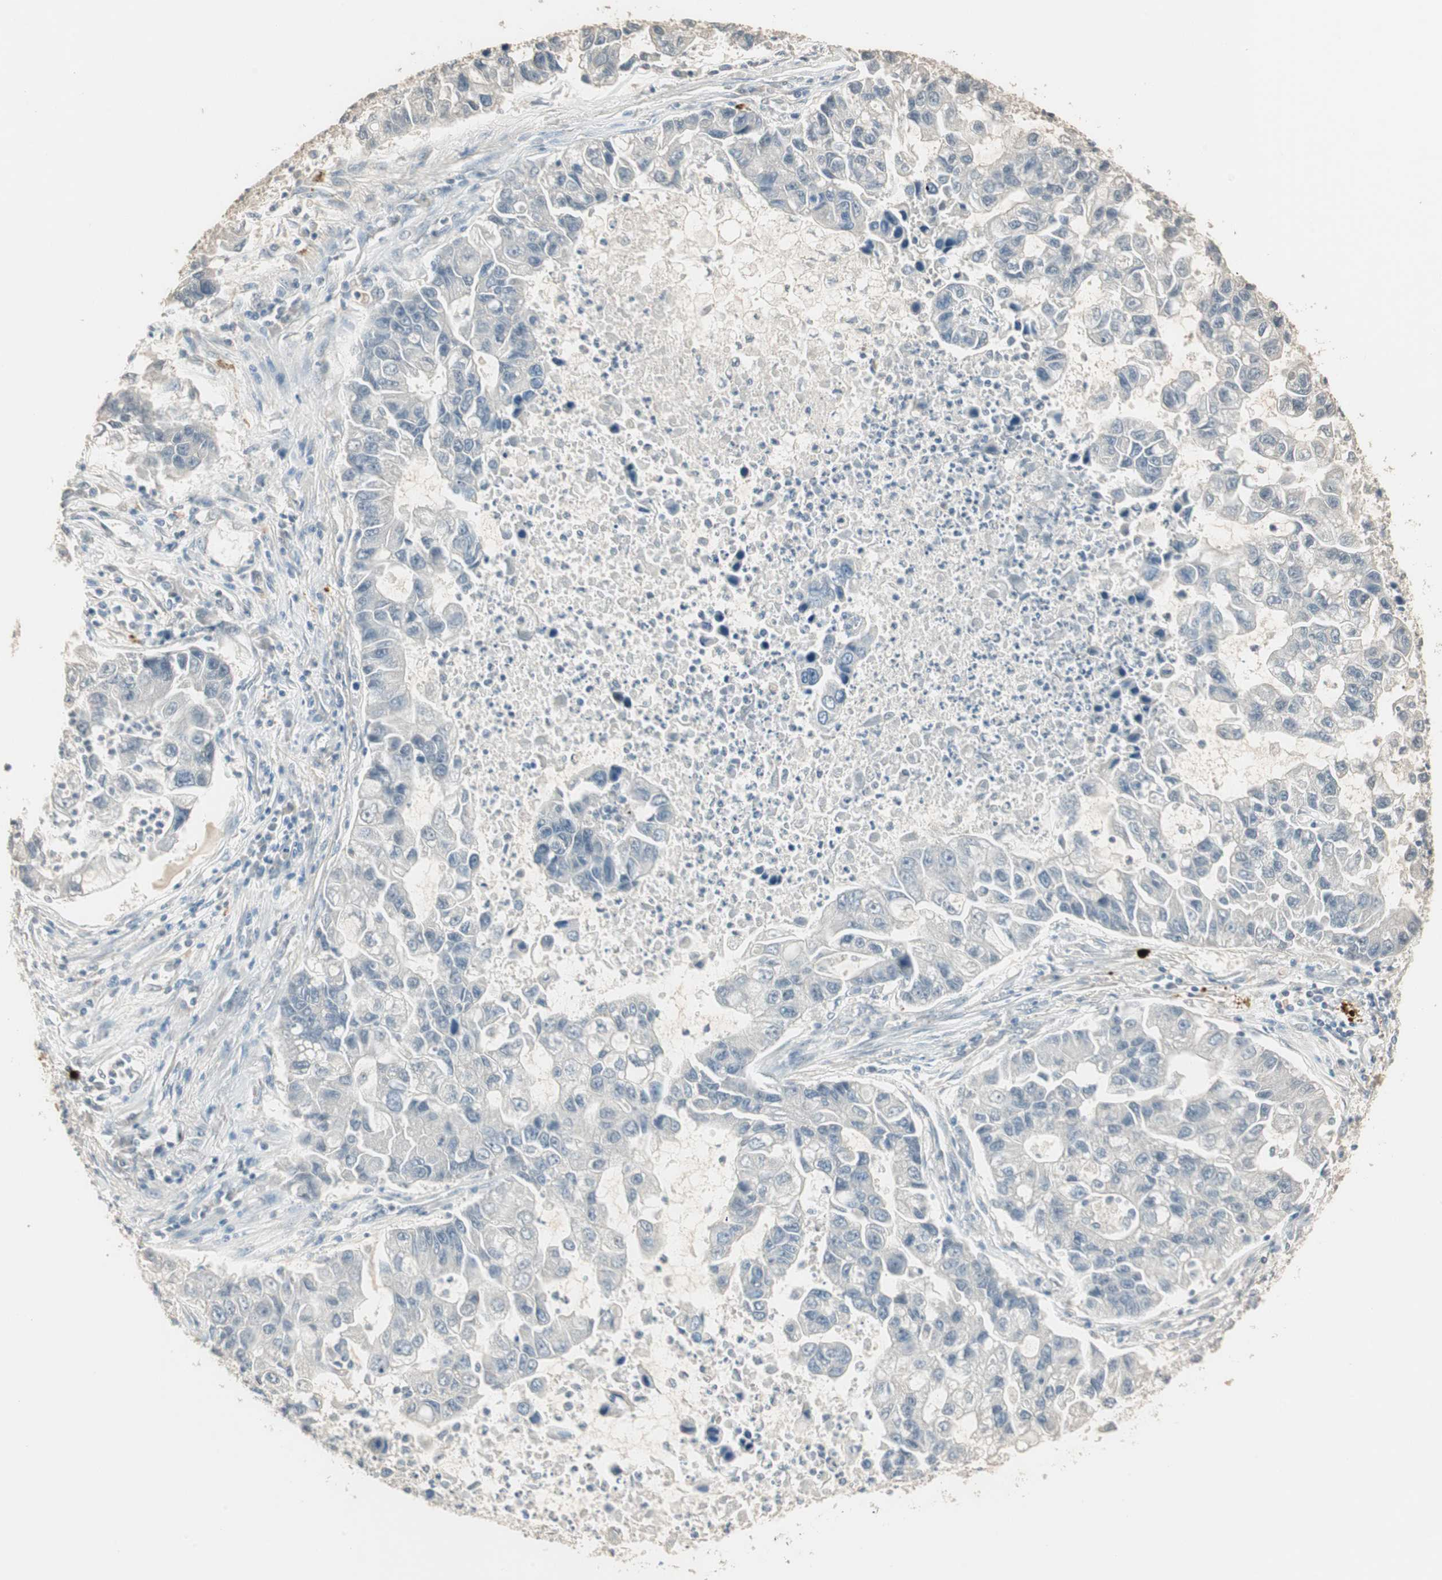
{"staining": {"intensity": "negative", "quantity": "none", "location": "none"}, "tissue": "lung cancer", "cell_type": "Tumor cells", "image_type": "cancer", "snomed": [{"axis": "morphology", "description": "Adenocarcinoma, NOS"}, {"axis": "topography", "description": "Lung"}], "caption": "Immunohistochemical staining of adenocarcinoma (lung) reveals no significant staining in tumor cells.", "gene": "RUNX2", "patient": {"sex": "female", "age": 51}}